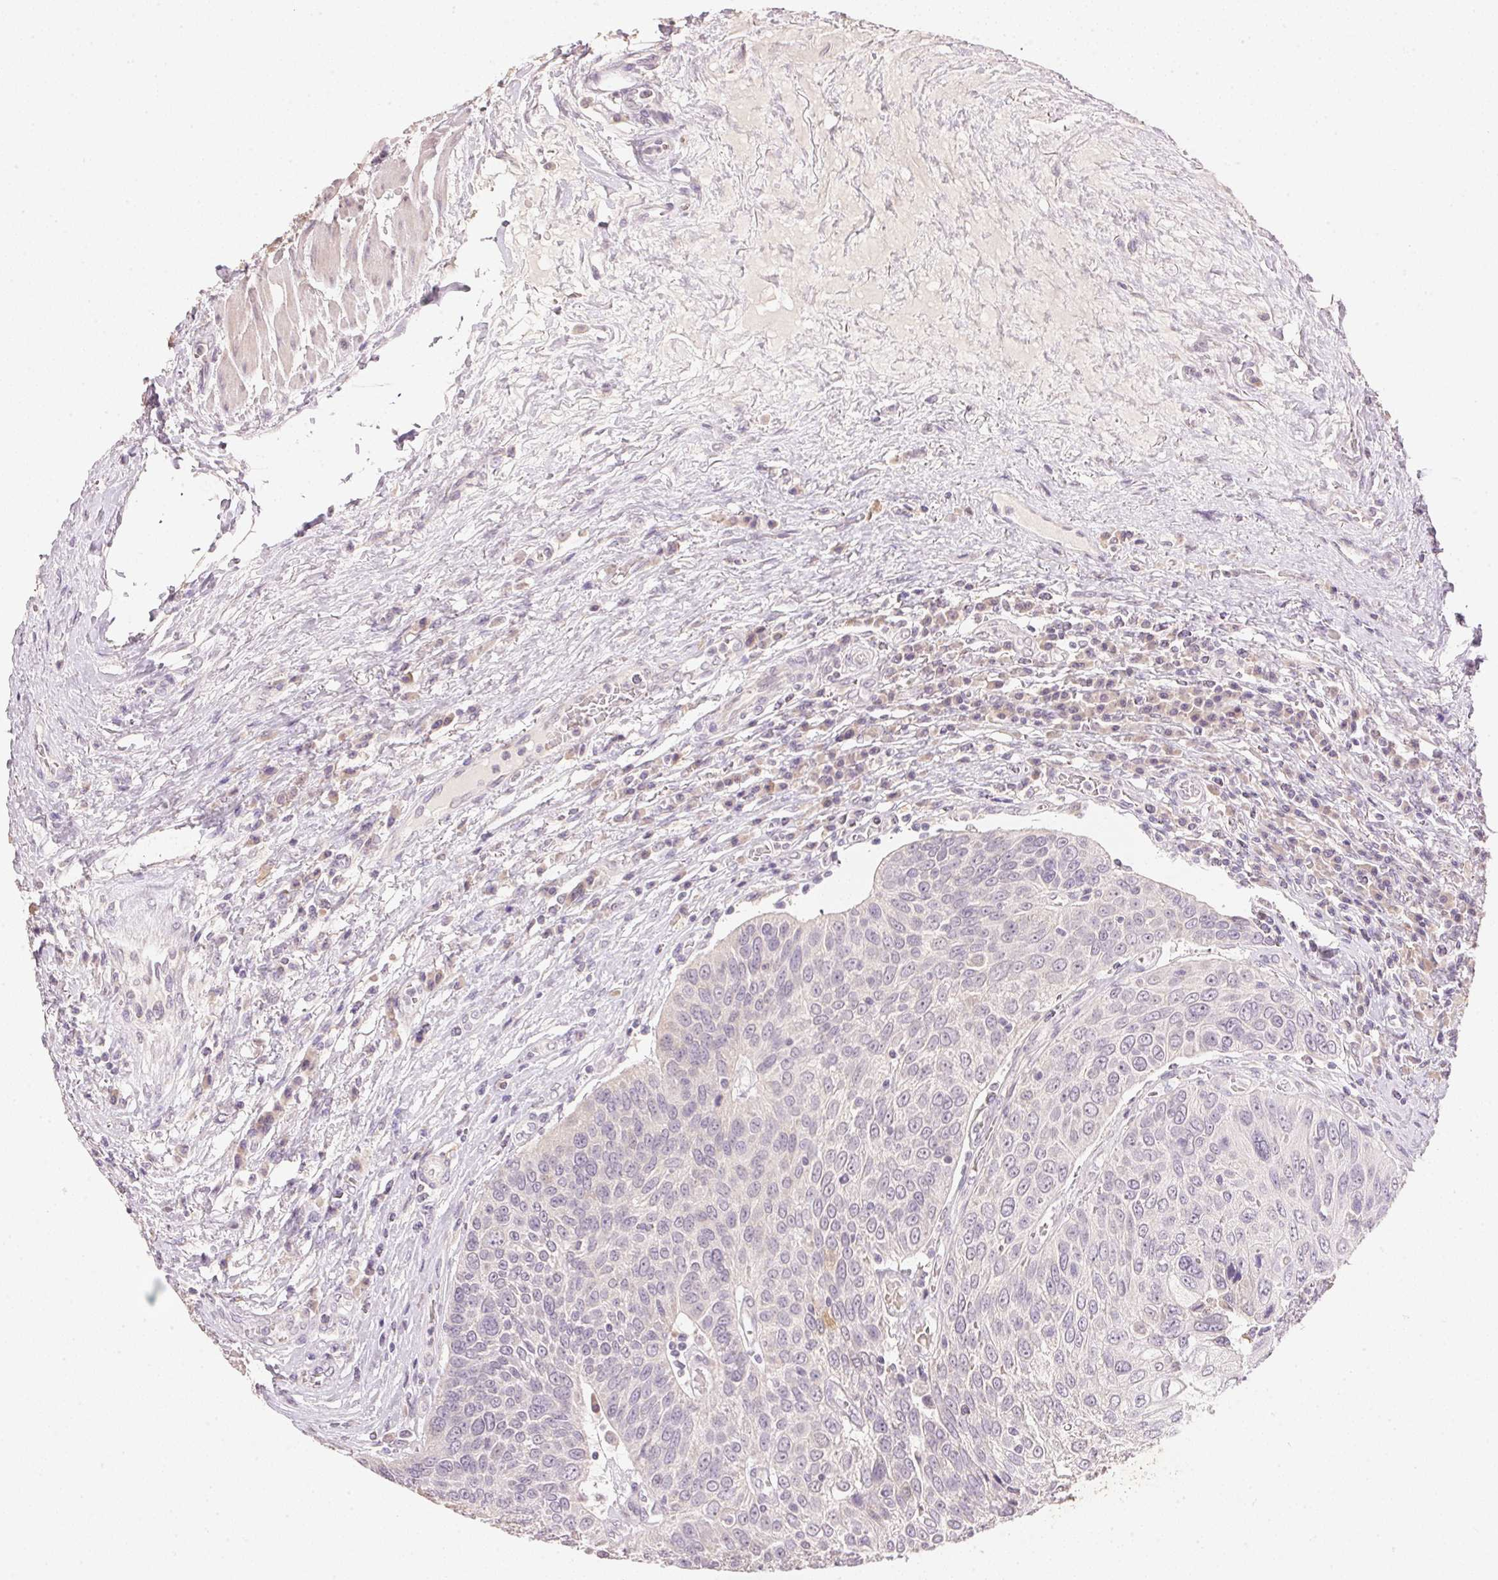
{"staining": {"intensity": "weak", "quantity": "<25%", "location": "cytoplasmic/membranous"}, "tissue": "urothelial cancer", "cell_type": "Tumor cells", "image_type": "cancer", "snomed": [{"axis": "morphology", "description": "Urothelial carcinoma, High grade"}, {"axis": "topography", "description": "Urinary bladder"}], "caption": "A photomicrograph of high-grade urothelial carcinoma stained for a protein displays no brown staining in tumor cells.", "gene": "DHCR24", "patient": {"sex": "female", "age": 70}}